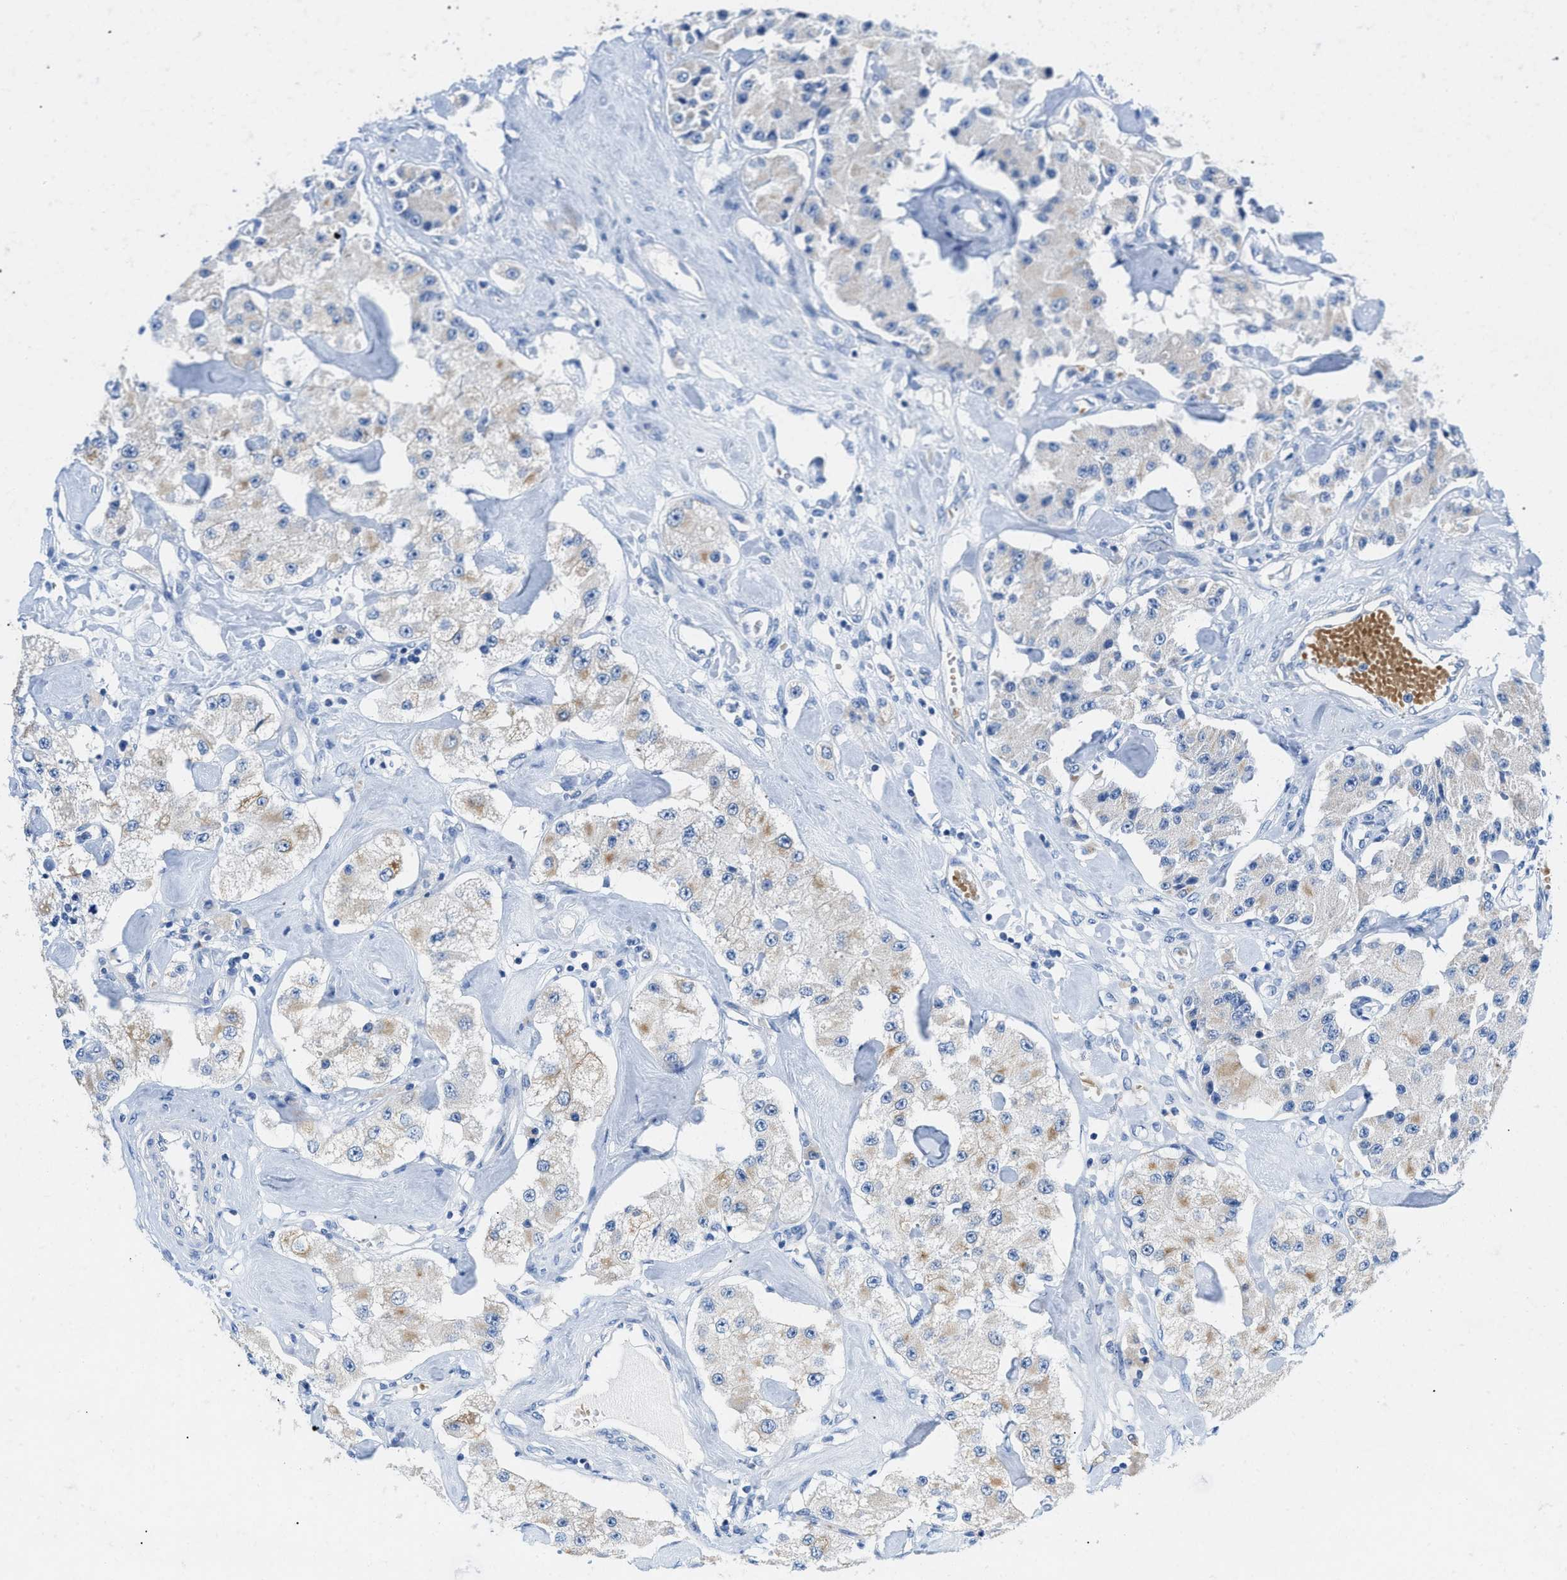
{"staining": {"intensity": "weak", "quantity": "<25%", "location": "cytoplasmic/membranous"}, "tissue": "carcinoid", "cell_type": "Tumor cells", "image_type": "cancer", "snomed": [{"axis": "morphology", "description": "Carcinoid, malignant, NOS"}, {"axis": "topography", "description": "Pancreas"}], "caption": "High magnification brightfield microscopy of carcinoid stained with DAB (3,3'-diaminobenzidine) (brown) and counterstained with hematoxylin (blue): tumor cells show no significant expression. Nuclei are stained in blue.", "gene": "BPGM", "patient": {"sex": "male", "age": 41}}